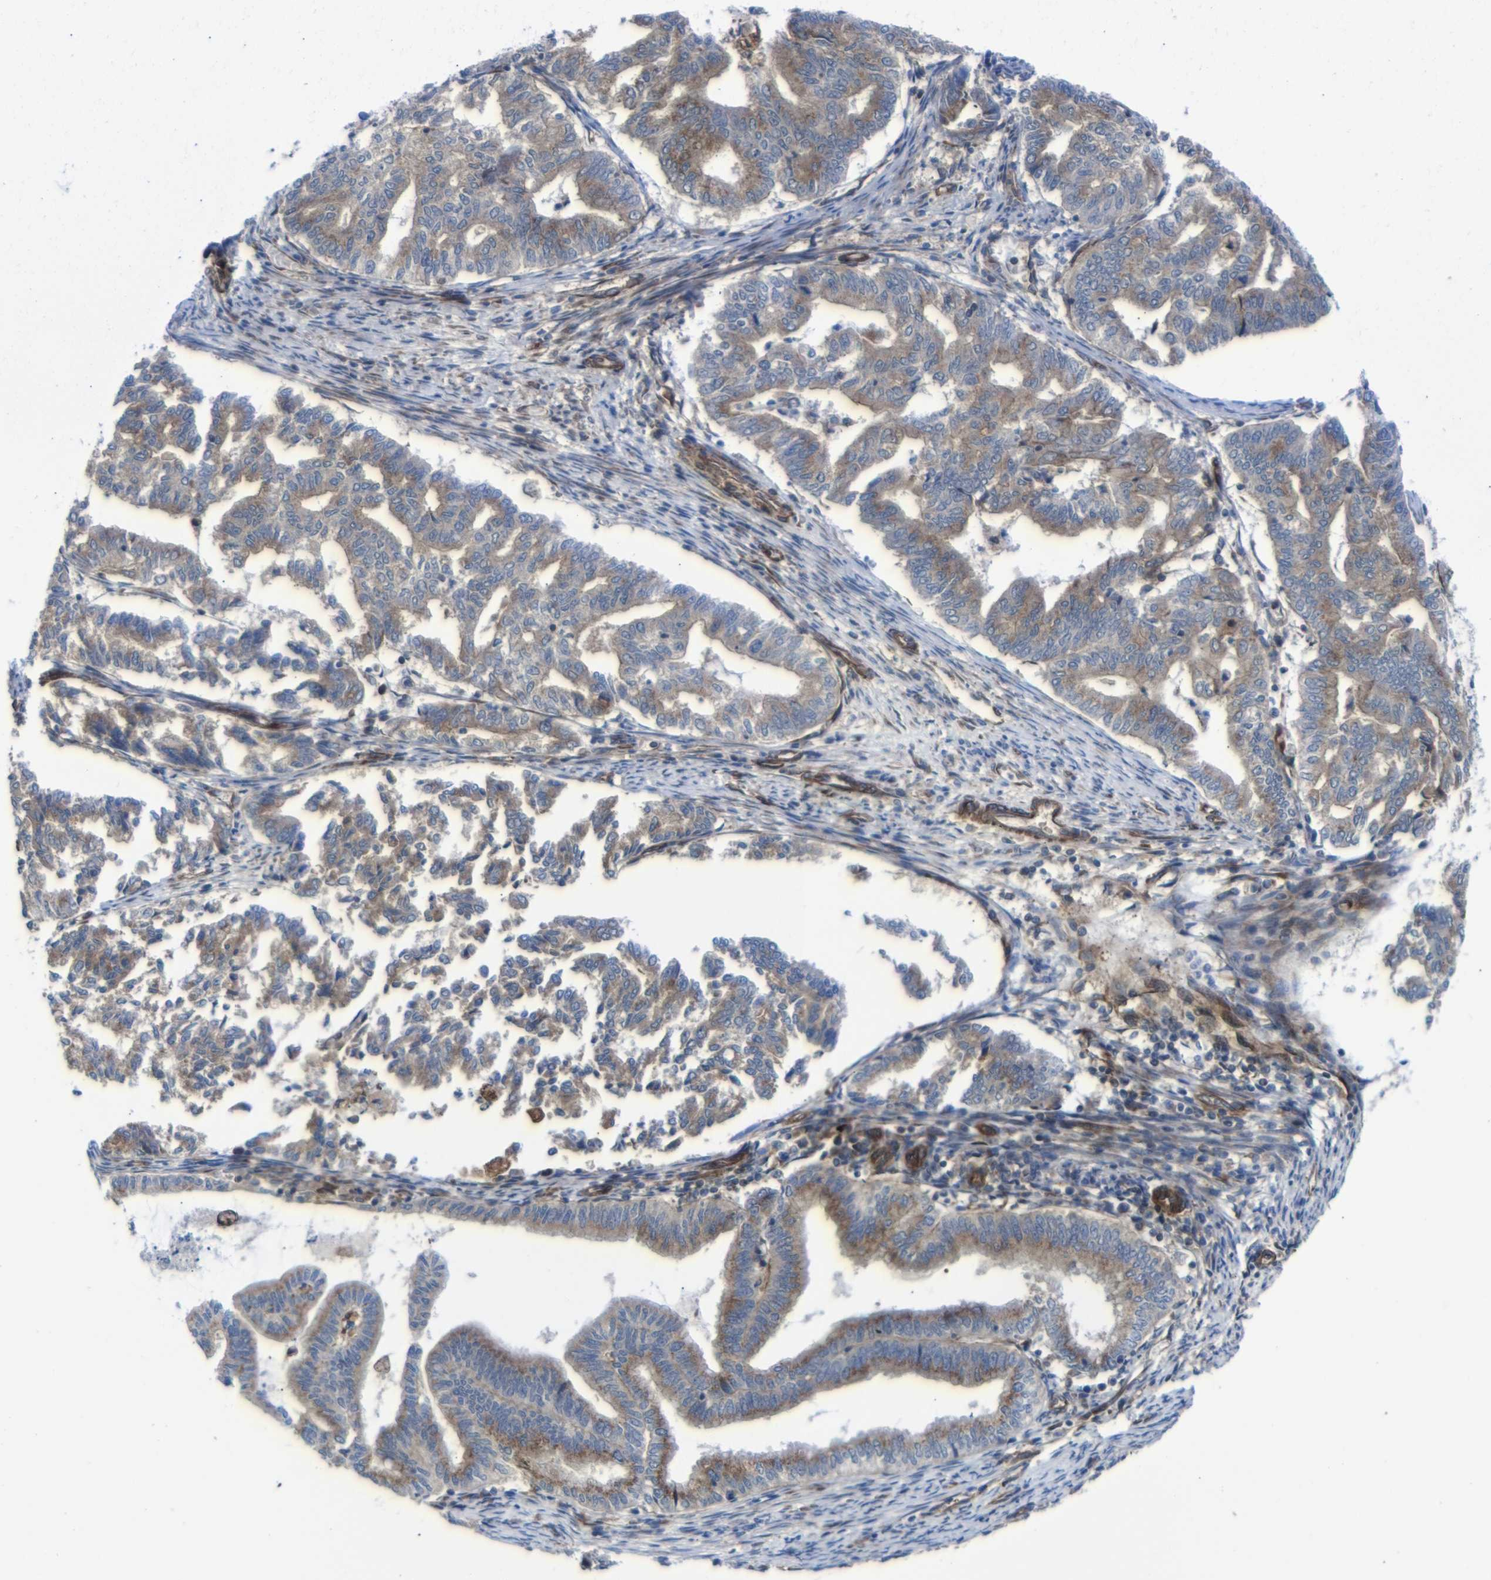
{"staining": {"intensity": "moderate", "quantity": ">75%", "location": "cytoplasmic/membranous"}, "tissue": "endometrial cancer", "cell_type": "Tumor cells", "image_type": "cancer", "snomed": [{"axis": "morphology", "description": "Adenocarcinoma, NOS"}, {"axis": "topography", "description": "Endometrium"}], "caption": "Moderate cytoplasmic/membranous positivity for a protein is present in about >75% of tumor cells of endometrial cancer (adenocarcinoma) using immunohistochemistry.", "gene": "PARP14", "patient": {"sex": "female", "age": 79}}